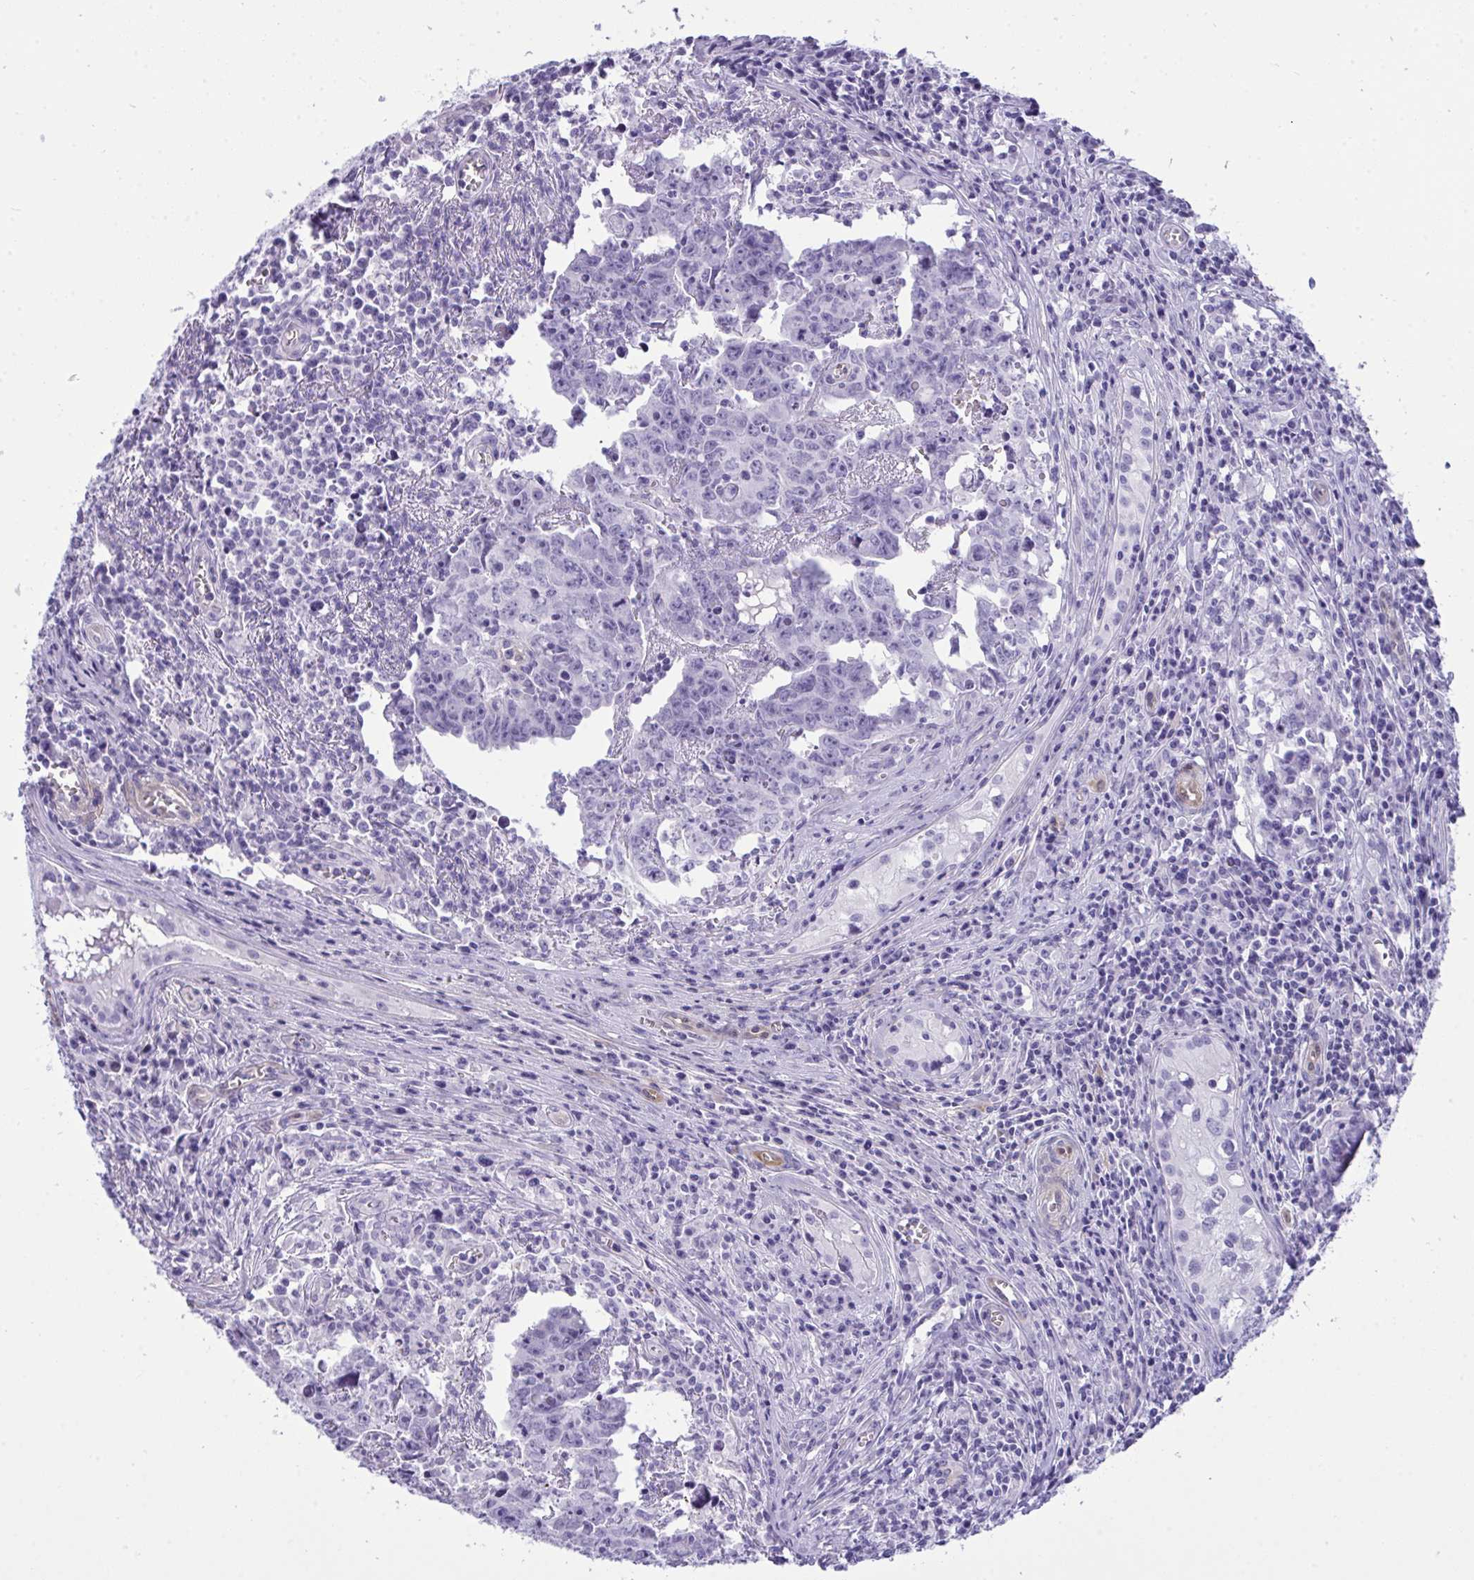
{"staining": {"intensity": "negative", "quantity": "none", "location": "none"}, "tissue": "testis cancer", "cell_type": "Tumor cells", "image_type": "cancer", "snomed": [{"axis": "morphology", "description": "Carcinoma, Embryonal, NOS"}, {"axis": "topography", "description": "Testis"}], "caption": "This histopathology image is of testis cancer stained with immunohistochemistry to label a protein in brown with the nuclei are counter-stained blue. There is no staining in tumor cells. (Stains: DAB (3,3'-diaminobenzidine) IHC with hematoxylin counter stain, Microscopy: brightfield microscopy at high magnification).", "gene": "LIMS2", "patient": {"sex": "male", "age": 22}}